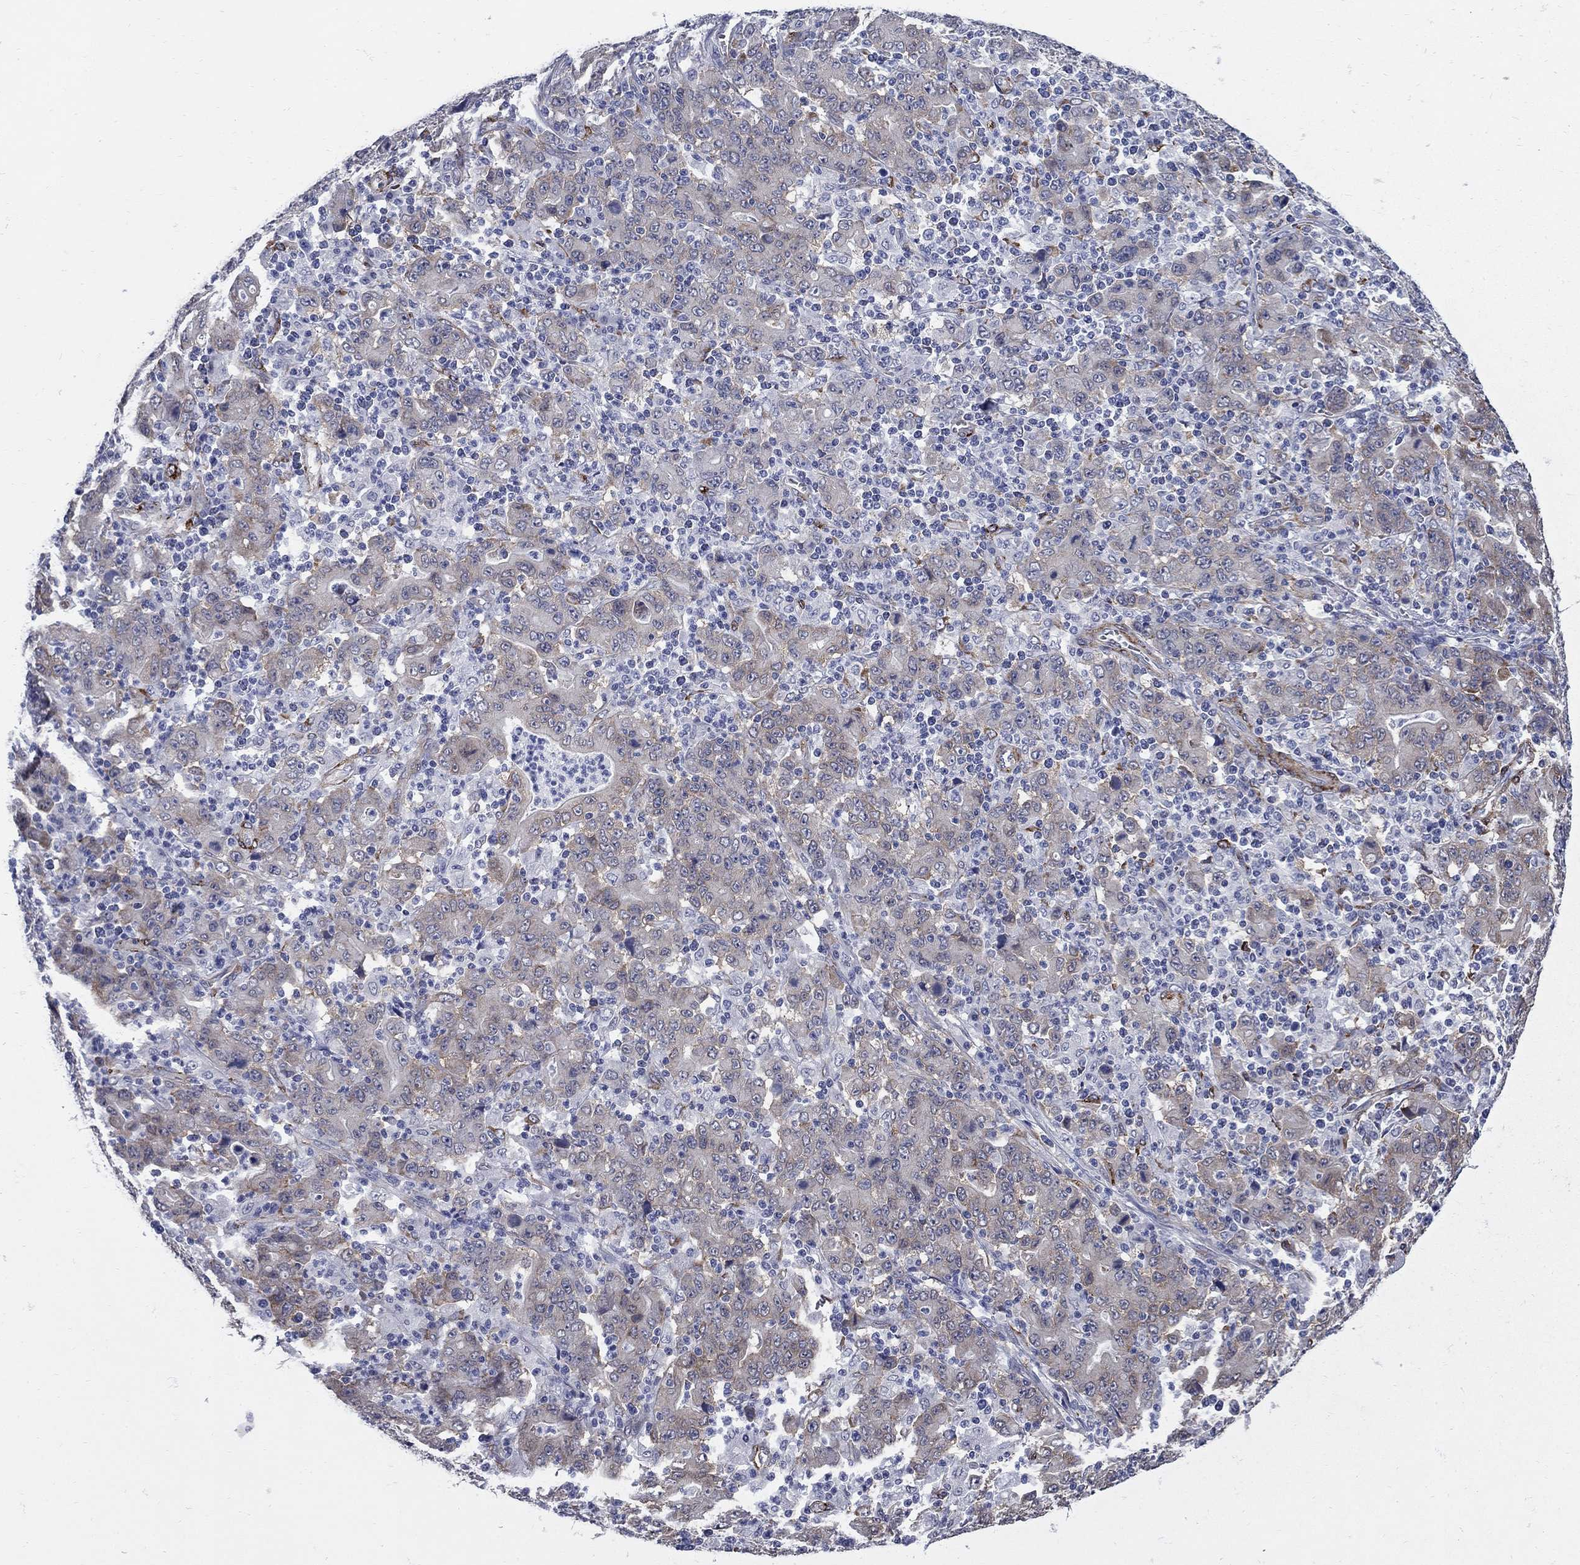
{"staining": {"intensity": "weak", "quantity": "<25%", "location": "cytoplasmic/membranous"}, "tissue": "stomach cancer", "cell_type": "Tumor cells", "image_type": "cancer", "snomed": [{"axis": "morphology", "description": "Adenocarcinoma, NOS"}, {"axis": "topography", "description": "Stomach, upper"}], "caption": "Immunohistochemistry (IHC) histopathology image of neoplastic tissue: stomach adenocarcinoma stained with DAB (3,3'-diaminobenzidine) displays no significant protein expression in tumor cells.", "gene": "SEPTIN8", "patient": {"sex": "male", "age": 69}}